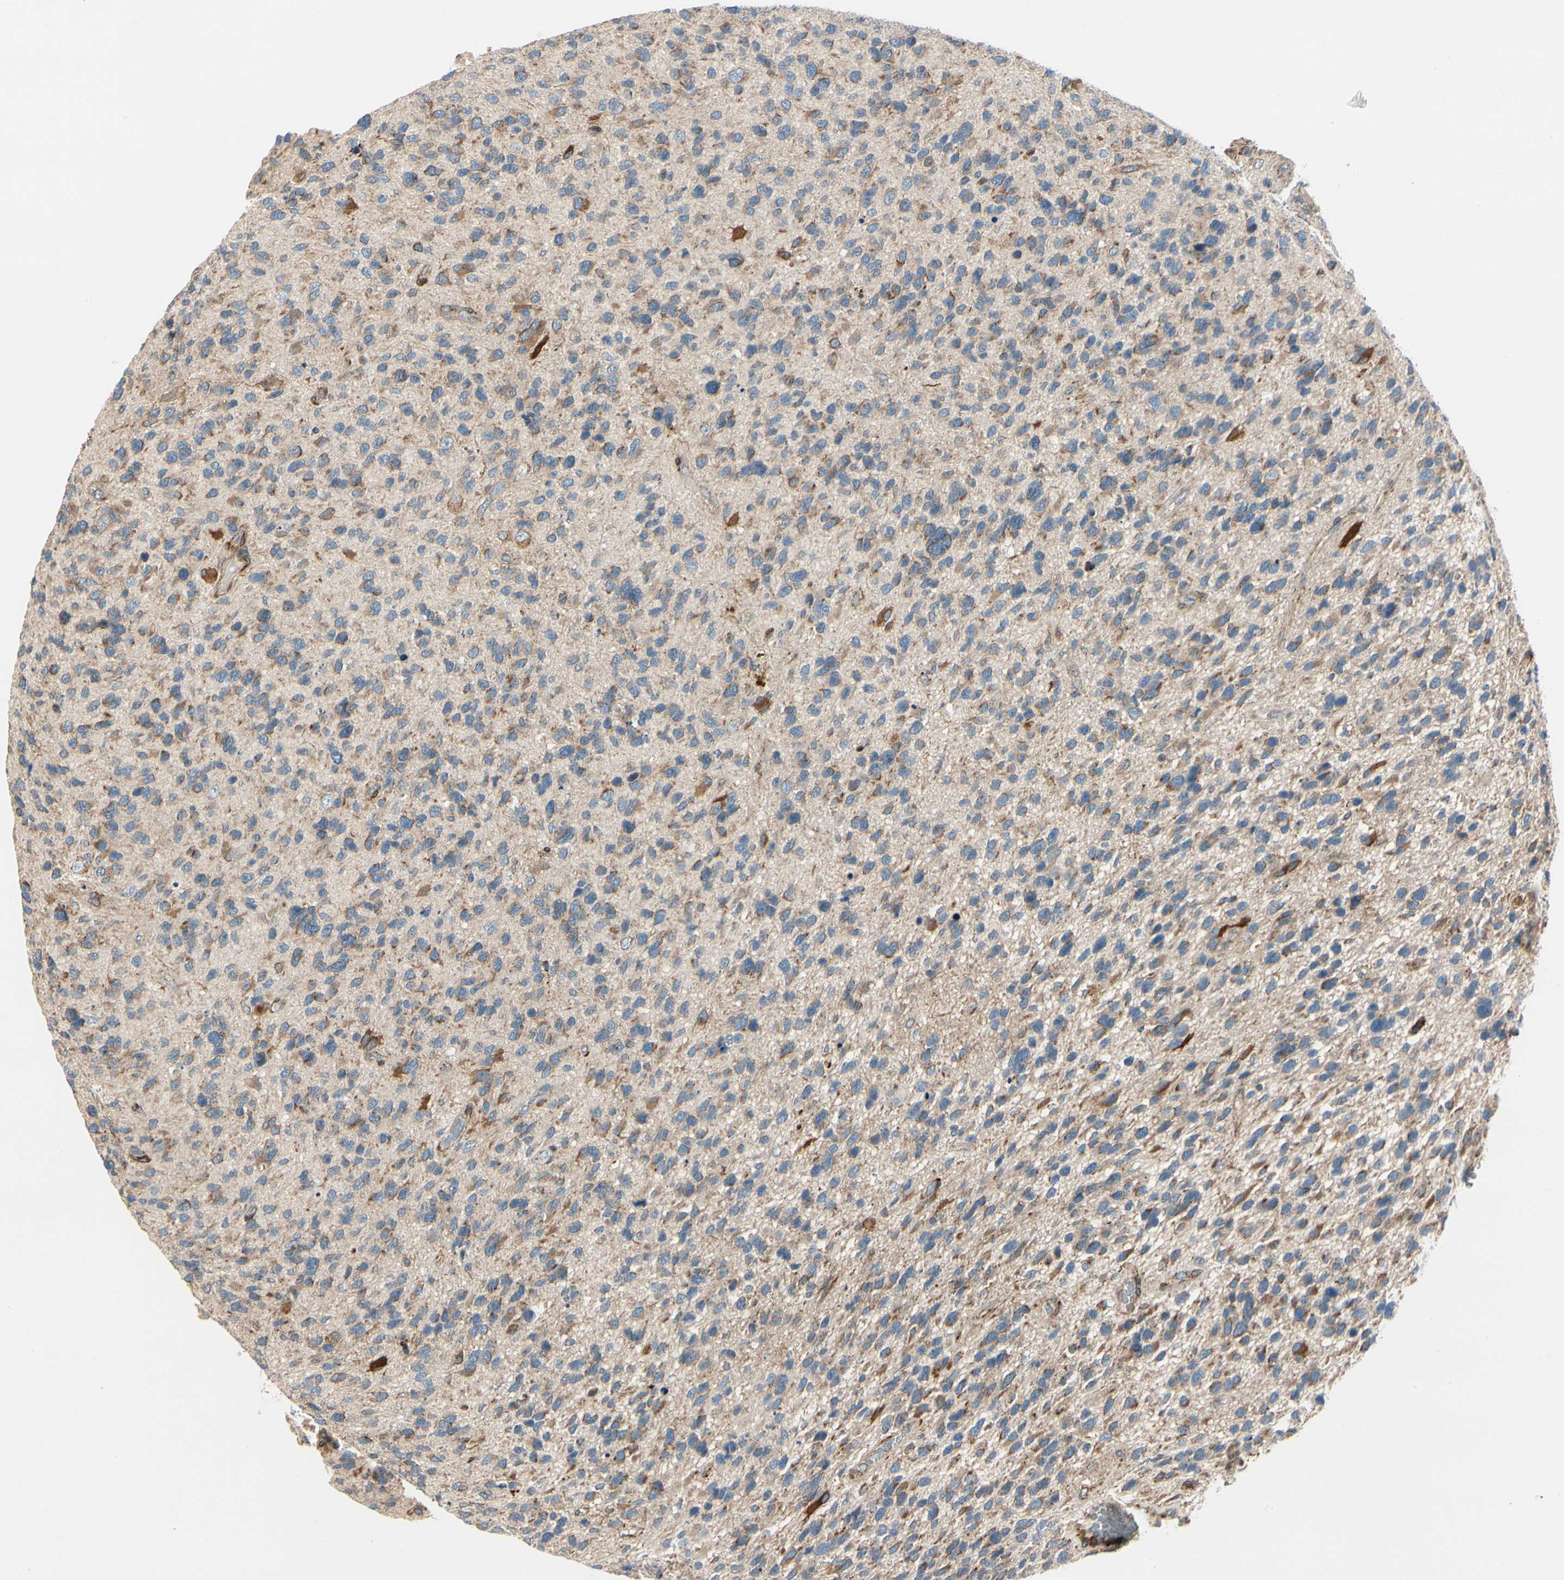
{"staining": {"intensity": "moderate", "quantity": ">75%", "location": "cytoplasmic/membranous"}, "tissue": "glioma", "cell_type": "Tumor cells", "image_type": "cancer", "snomed": [{"axis": "morphology", "description": "Glioma, malignant, High grade"}, {"axis": "topography", "description": "Brain"}], "caption": "Protein expression analysis of human glioma reveals moderate cytoplasmic/membranous expression in approximately >75% of tumor cells.", "gene": "MRPL9", "patient": {"sex": "female", "age": 58}}